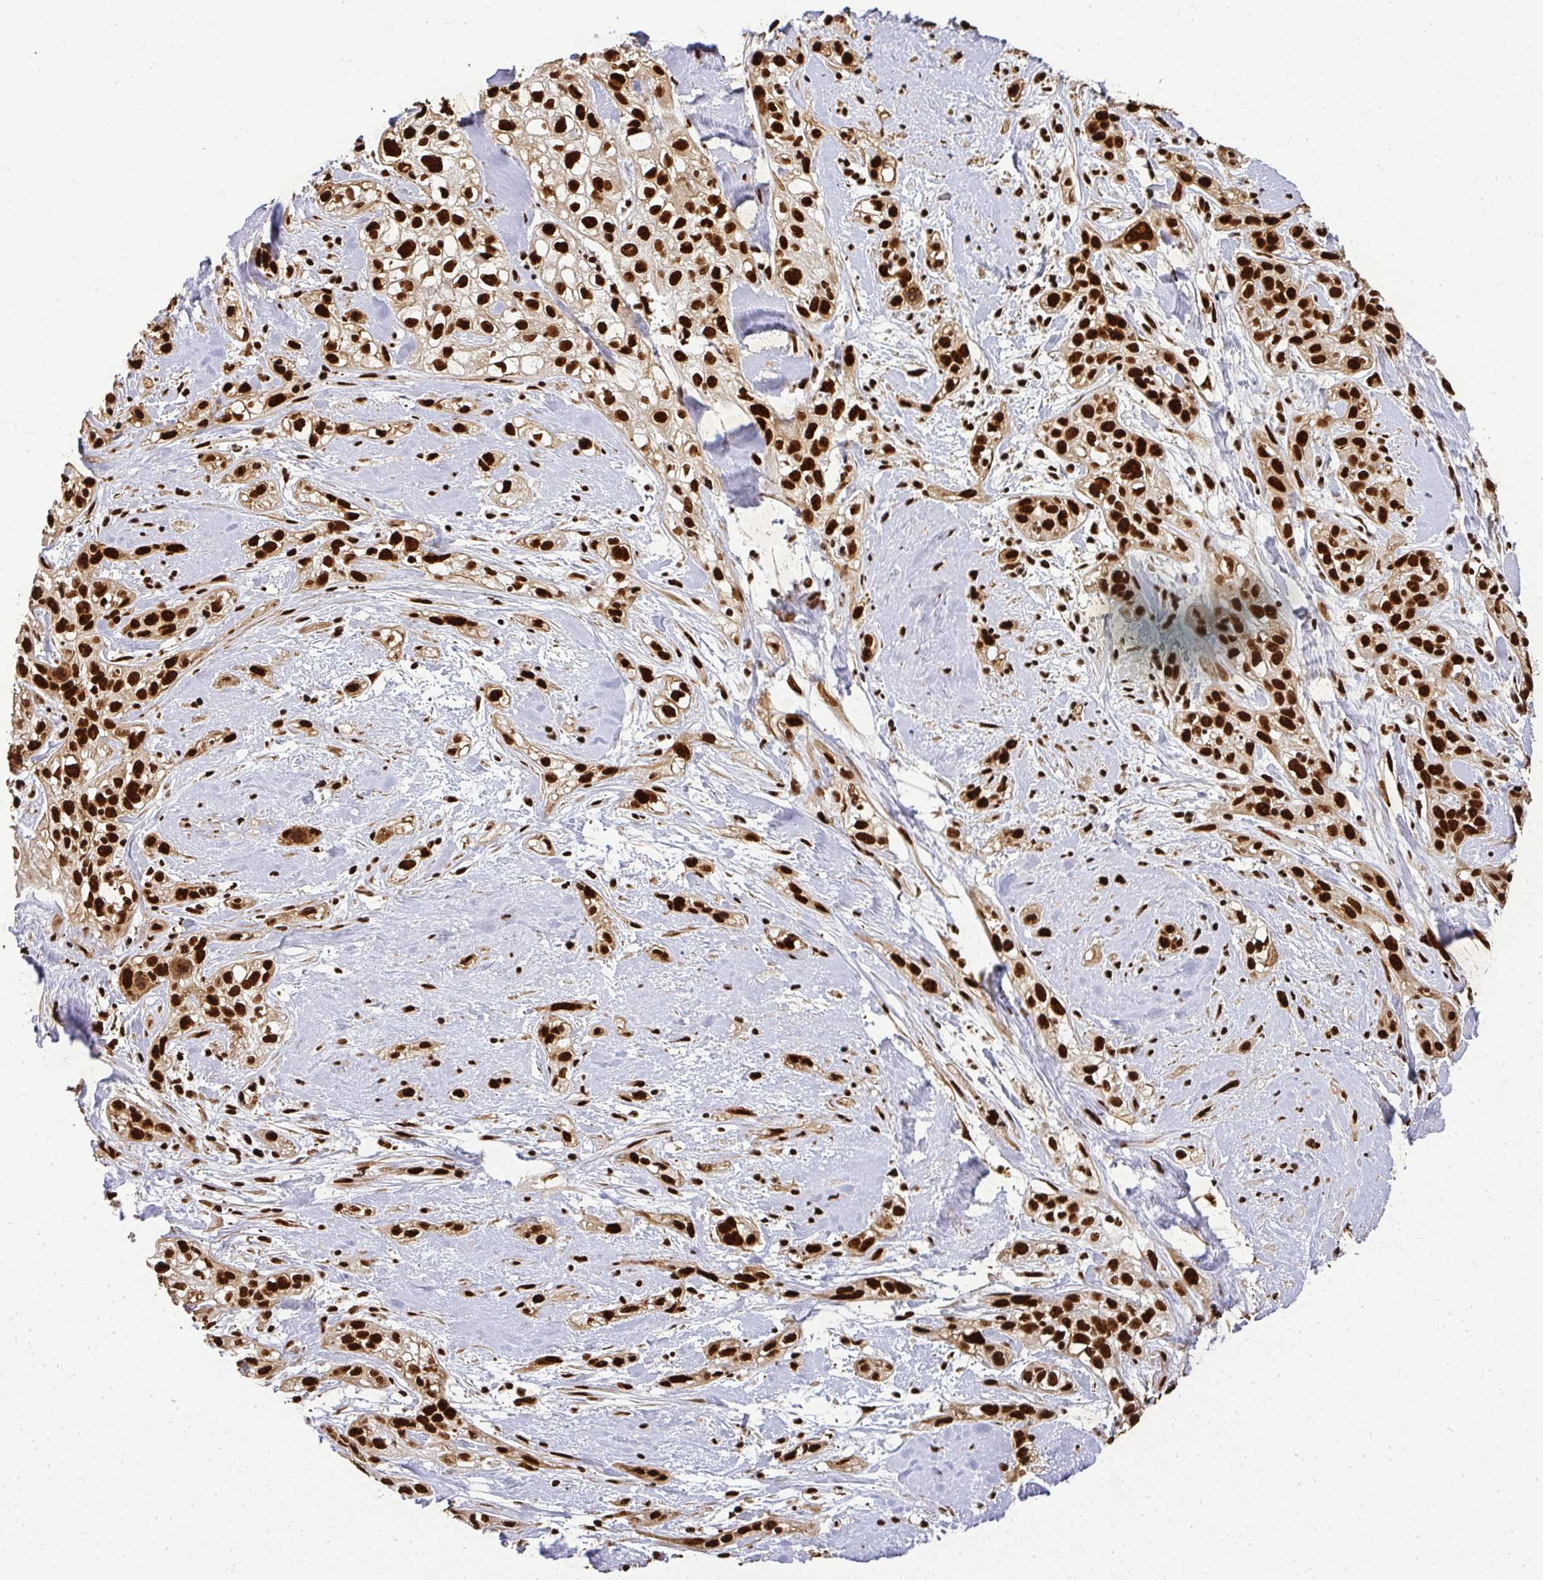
{"staining": {"intensity": "strong", "quantity": ">75%", "location": "nuclear"}, "tissue": "skin cancer", "cell_type": "Tumor cells", "image_type": "cancer", "snomed": [{"axis": "morphology", "description": "Squamous cell carcinoma, NOS"}, {"axis": "topography", "description": "Skin"}], "caption": "Immunohistochemical staining of human skin squamous cell carcinoma reveals high levels of strong nuclear expression in about >75% of tumor cells.", "gene": "U2AF1", "patient": {"sex": "male", "age": 82}}